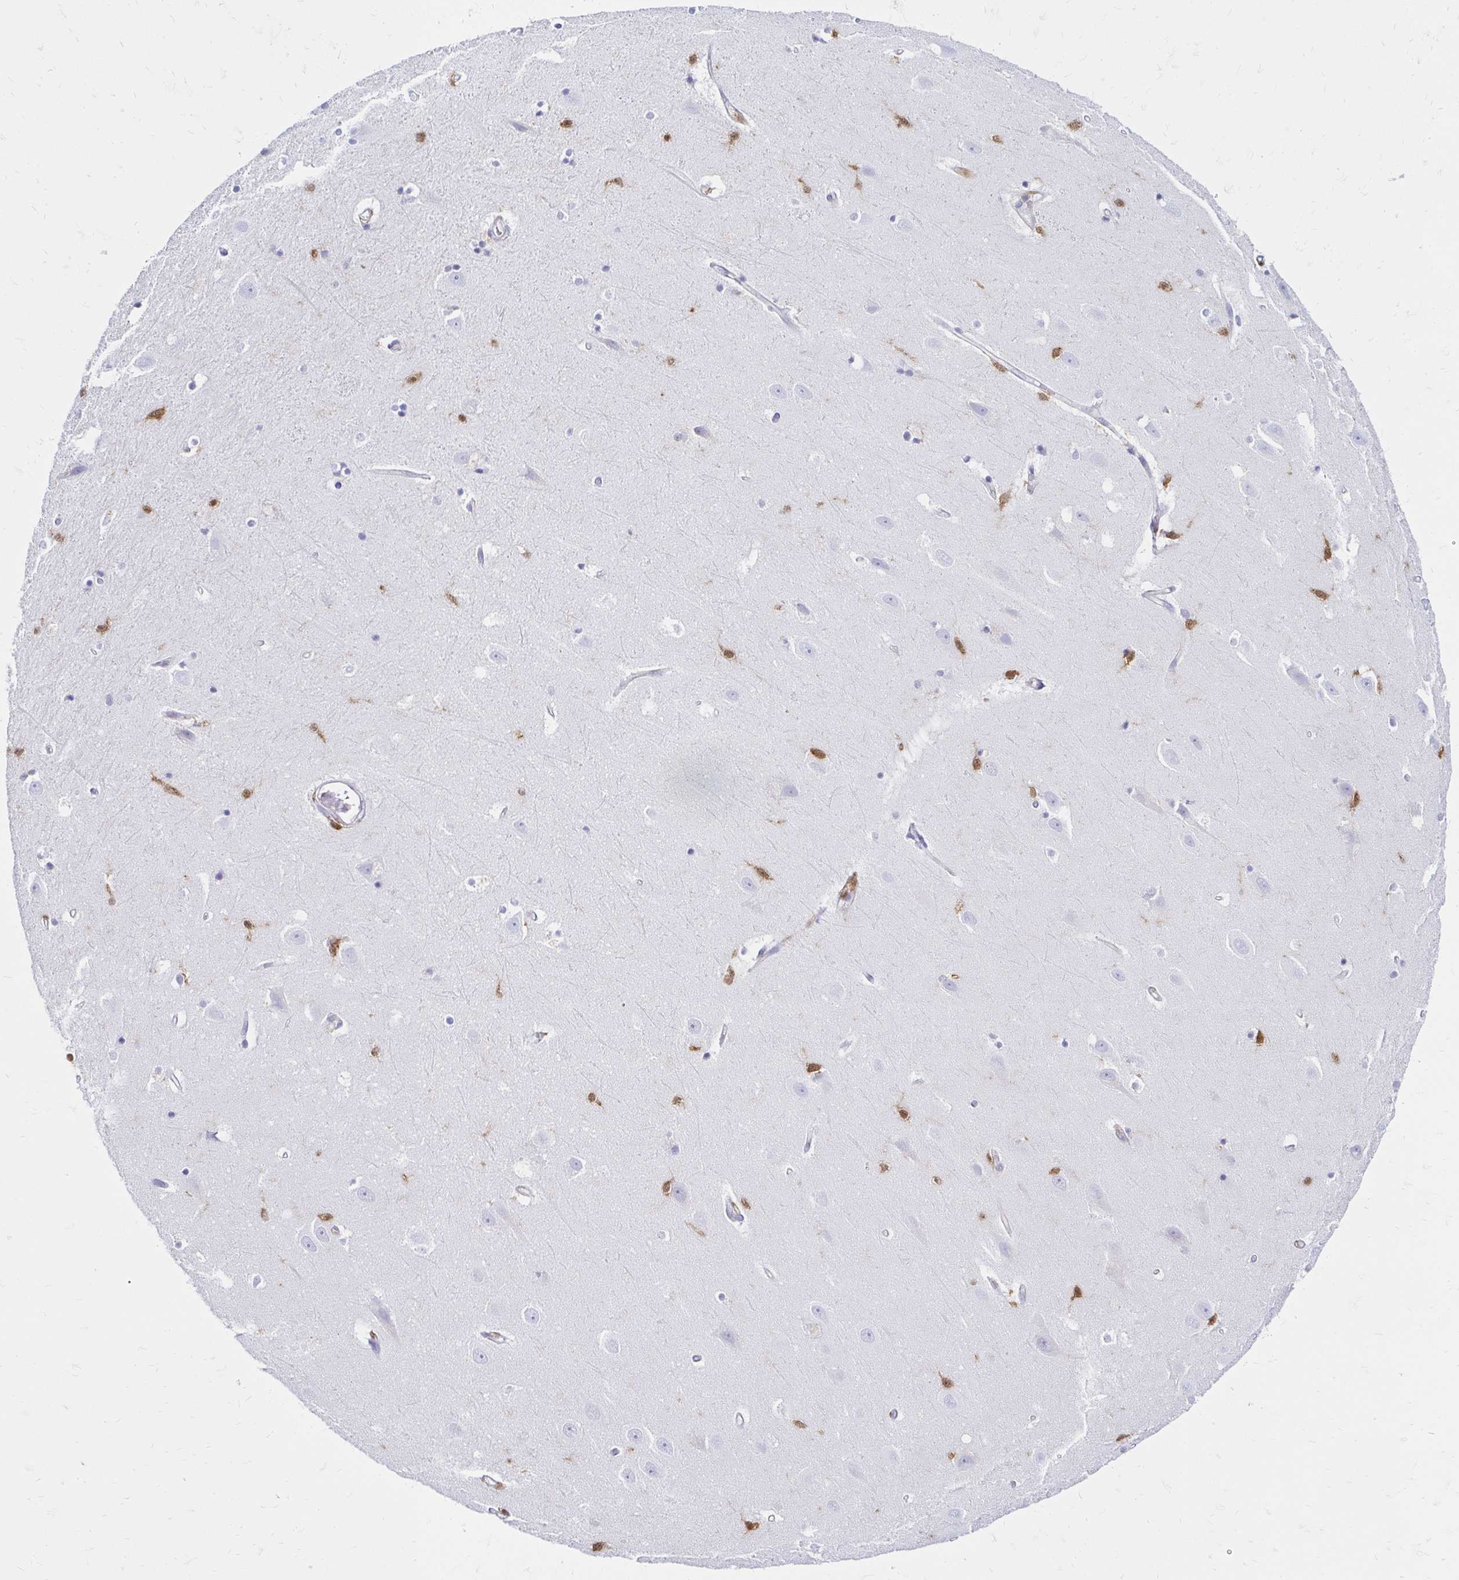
{"staining": {"intensity": "moderate", "quantity": "<25%", "location": "cytoplasmic/membranous,nuclear"}, "tissue": "hippocampus", "cell_type": "Glial cells", "image_type": "normal", "snomed": [{"axis": "morphology", "description": "Normal tissue, NOS"}, {"axis": "topography", "description": "Hippocampus"}], "caption": "Immunohistochemistry (IHC) of normal hippocampus demonstrates low levels of moderate cytoplasmic/membranous,nuclear positivity in approximately <25% of glial cells.", "gene": "PYCARD", "patient": {"sex": "male", "age": 63}}